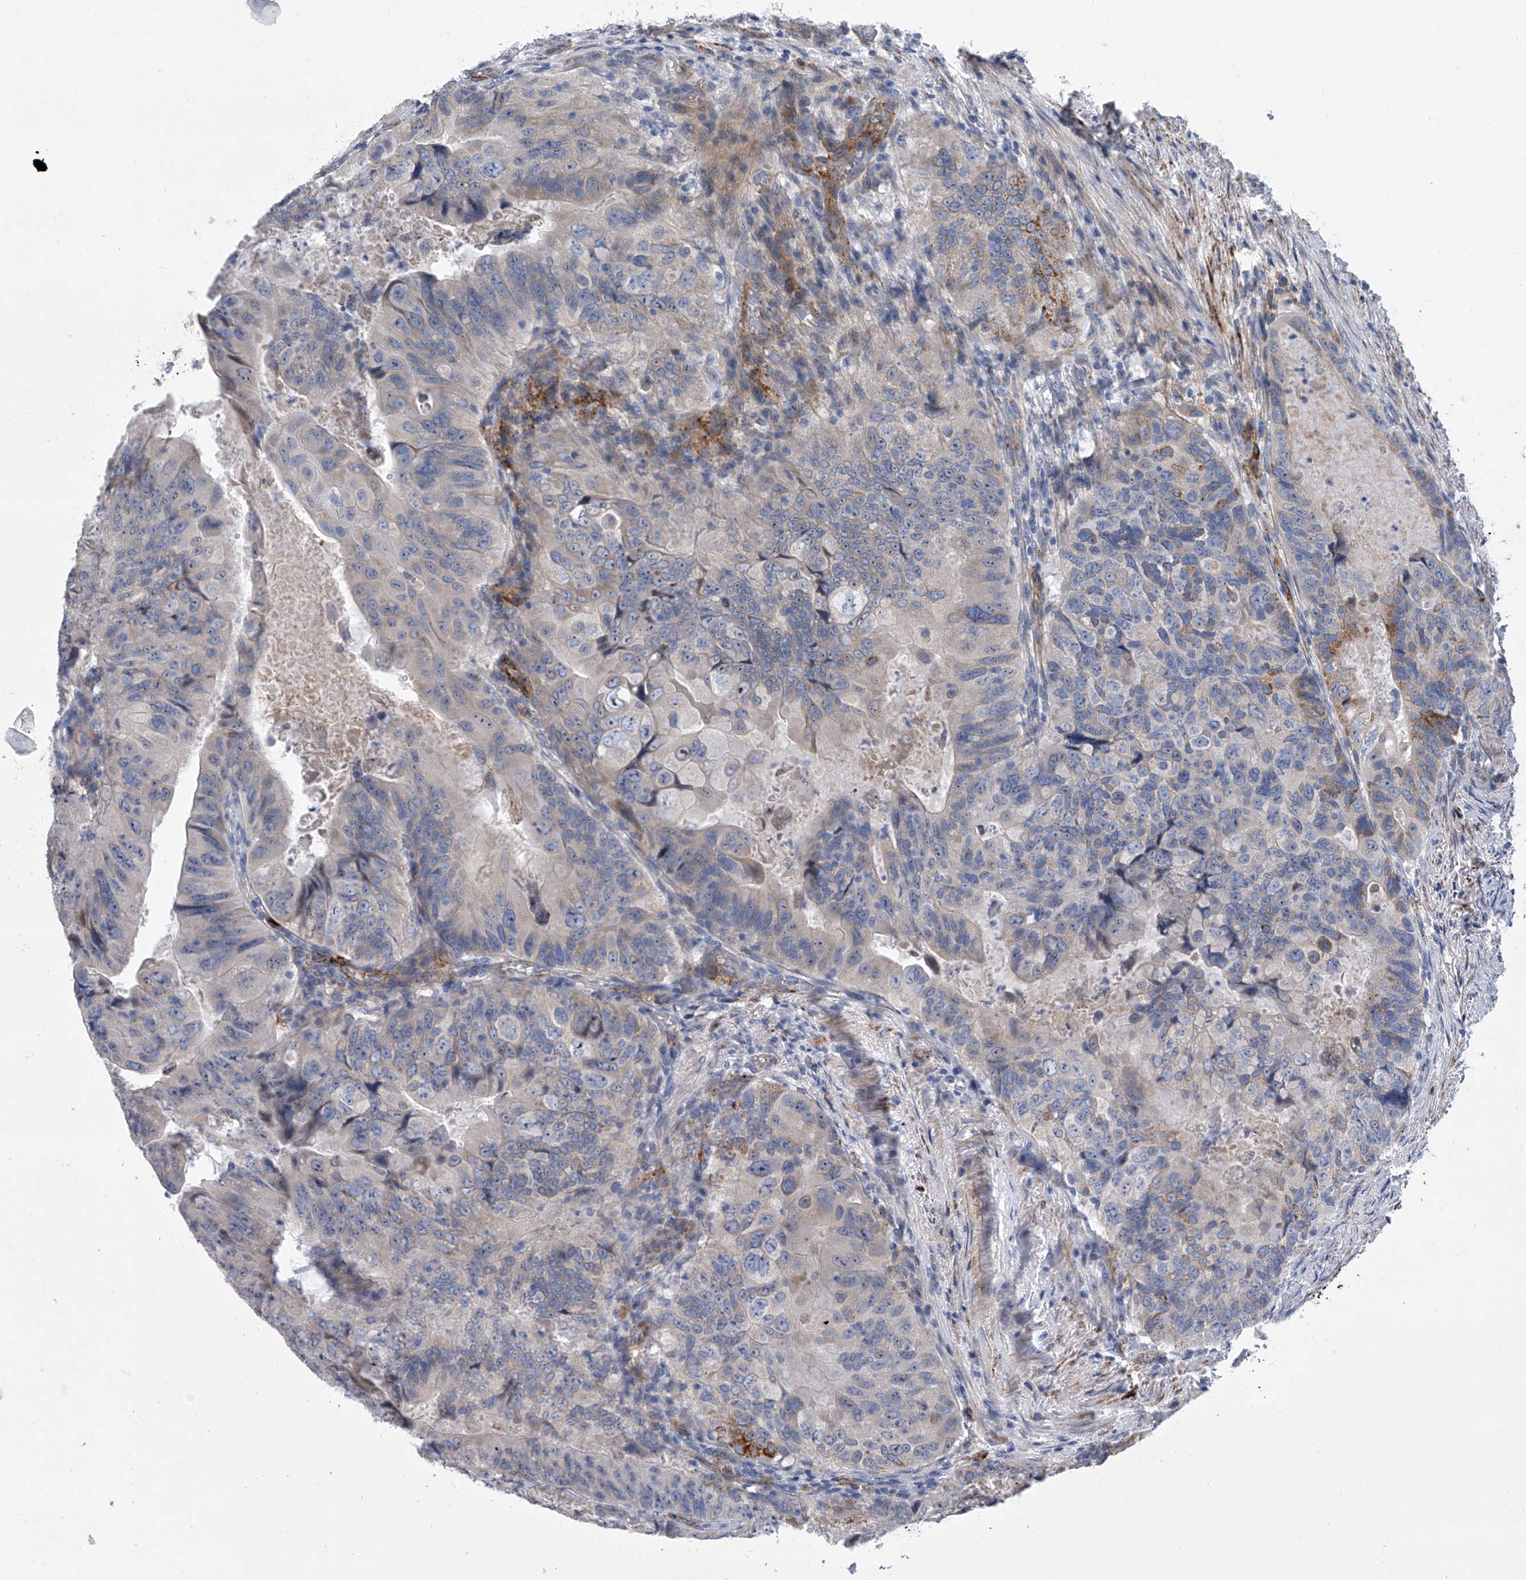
{"staining": {"intensity": "moderate", "quantity": "<25%", "location": "cytoplasmic/membranous"}, "tissue": "colorectal cancer", "cell_type": "Tumor cells", "image_type": "cancer", "snomed": [{"axis": "morphology", "description": "Adenocarcinoma, NOS"}, {"axis": "topography", "description": "Rectum"}], "caption": "Immunohistochemical staining of human colorectal cancer (adenocarcinoma) reveals moderate cytoplasmic/membranous protein expression in about <25% of tumor cells. Using DAB (brown) and hematoxylin (blue) stains, captured at high magnification using brightfield microscopy.", "gene": "ALG14", "patient": {"sex": "male", "age": 63}}